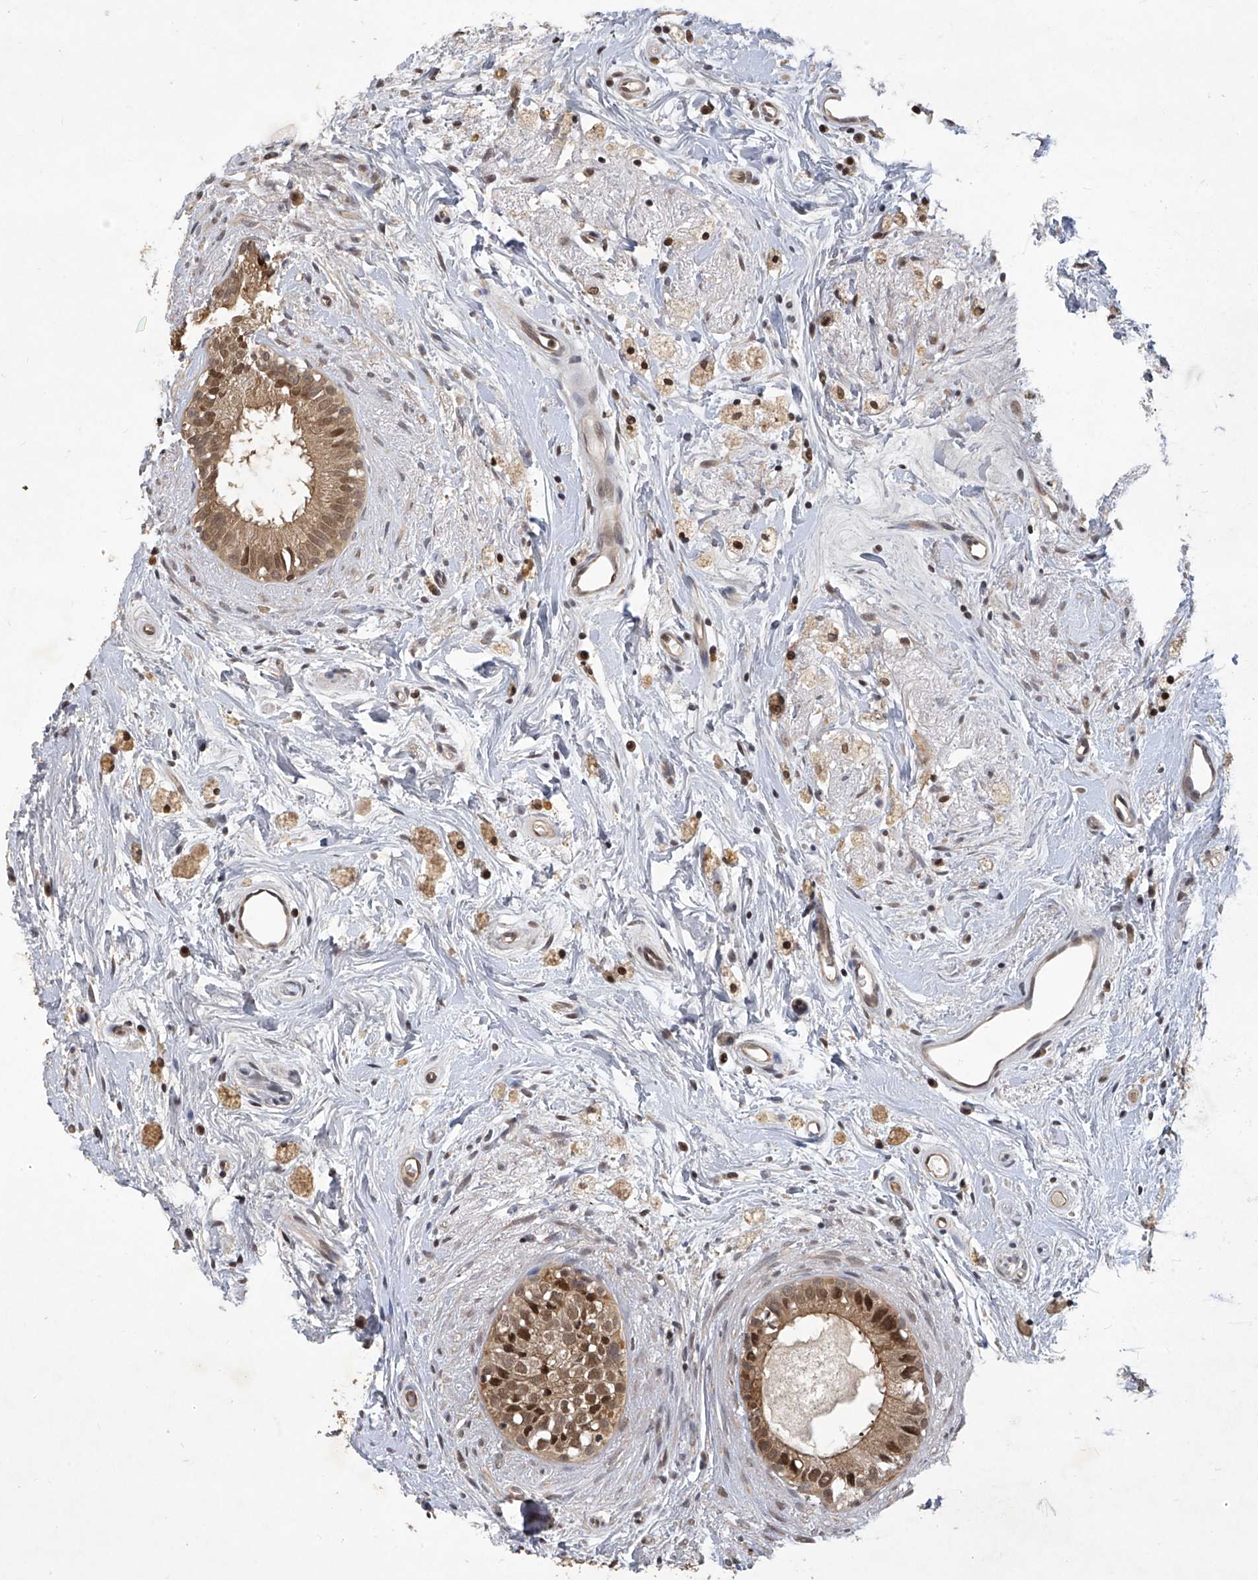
{"staining": {"intensity": "moderate", "quantity": ">75%", "location": "cytoplasmic/membranous,nuclear"}, "tissue": "epididymis", "cell_type": "Glandular cells", "image_type": "normal", "snomed": [{"axis": "morphology", "description": "Normal tissue, NOS"}, {"axis": "topography", "description": "Epididymis"}], "caption": "Immunohistochemistry image of benign human epididymis stained for a protein (brown), which shows medium levels of moderate cytoplasmic/membranous,nuclear positivity in approximately >75% of glandular cells.", "gene": "PSMB1", "patient": {"sex": "male", "age": 80}}